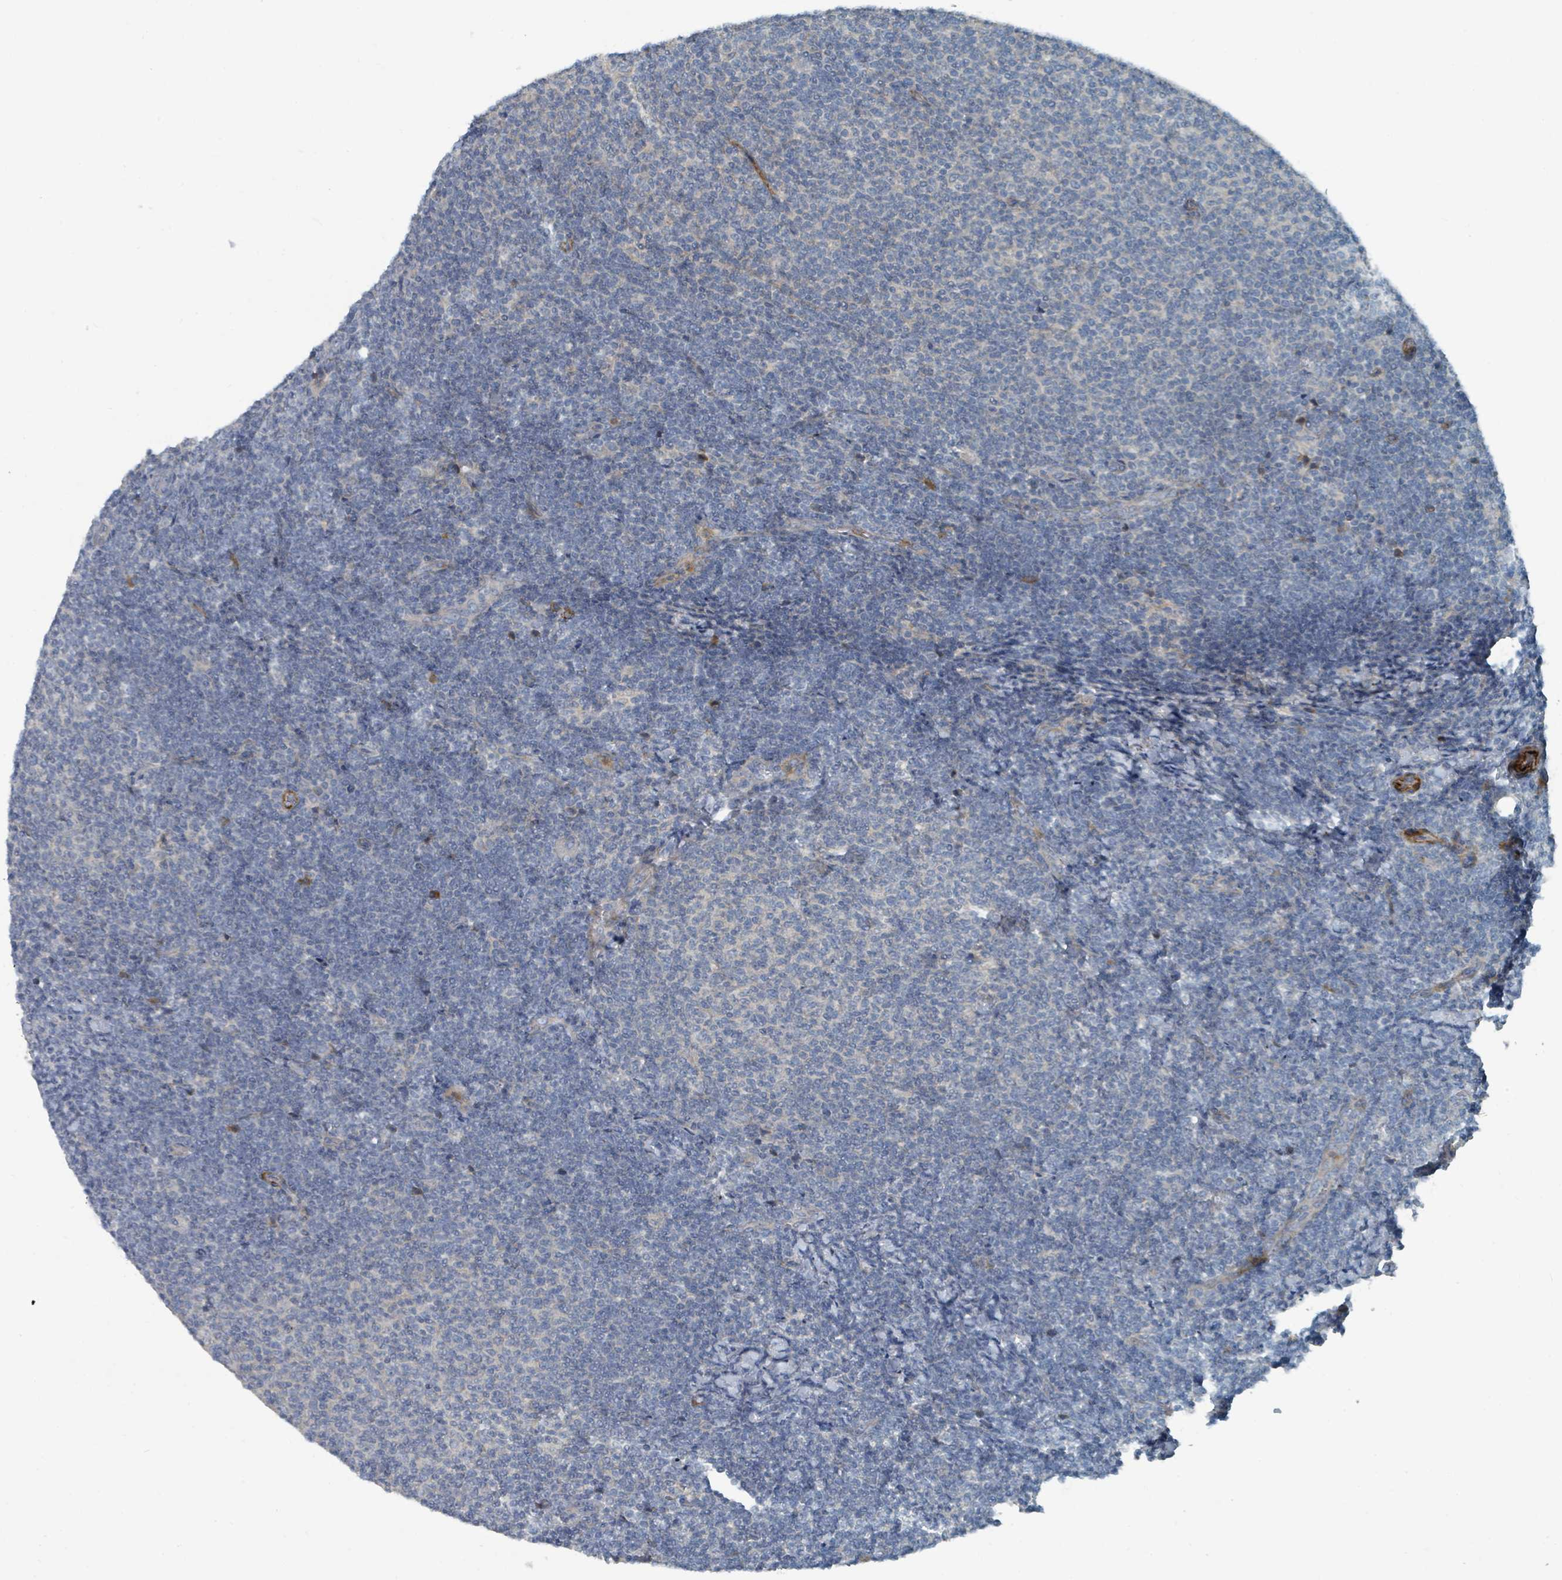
{"staining": {"intensity": "negative", "quantity": "none", "location": "none"}, "tissue": "lymphoma", "cell_type": "Tumor cells", "image_type": "cancer", "snomed": [{"axis": "morphology", "description": "Malignant lymphoma, non-Hodgkin's type, Low grade"}, {"axis": "topography", "description": "Lymph node"}], "caption": "DAB immunohistochemical staining of human lymphoma reveals no significant expression in tumor cells.", "gene": "SLC44A5", "patient": {"sex": "male", "age": 66}}